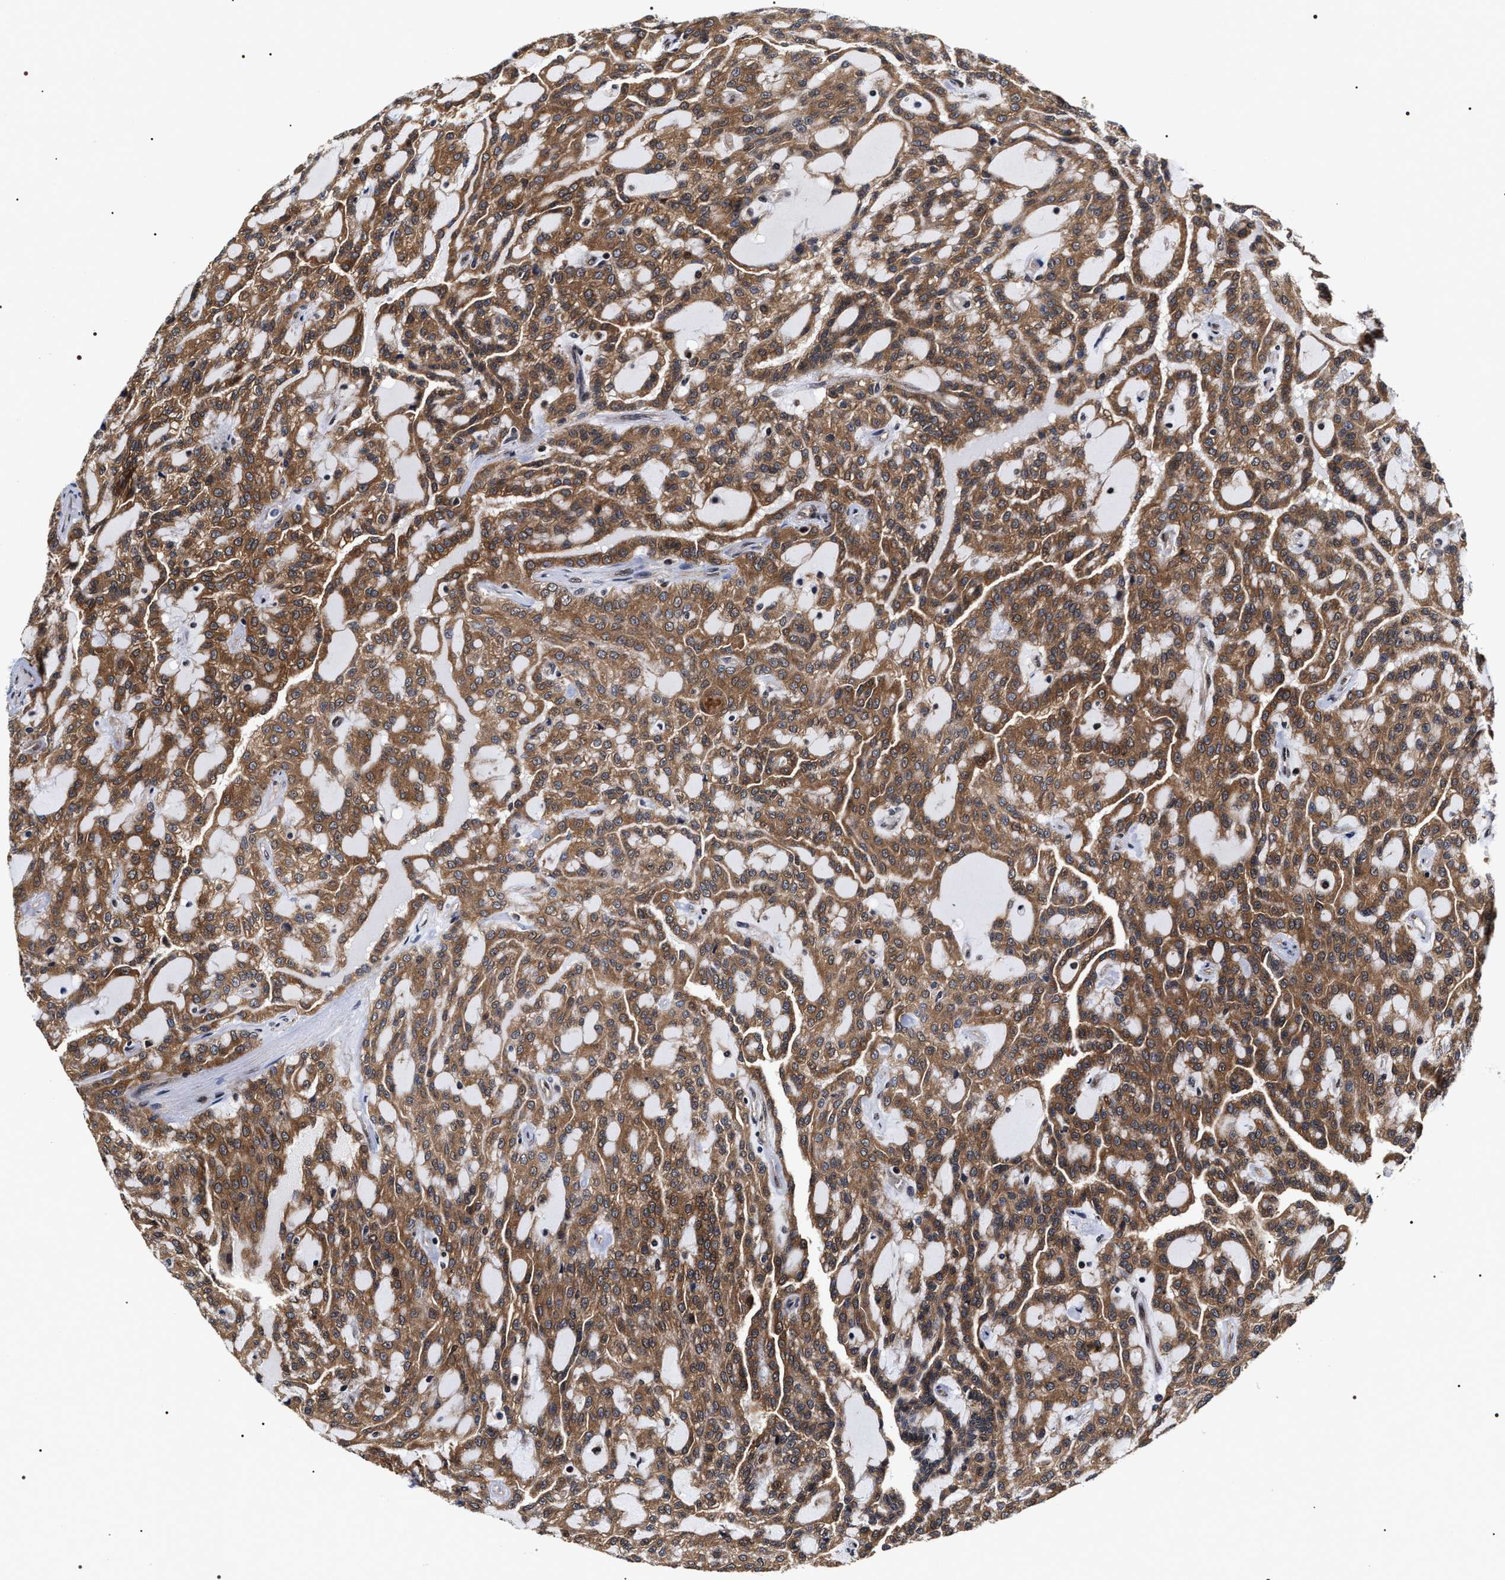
{"staining": {"intensity": "strong", "quantity": ">75%", "location": "cytoplasmic/membranous"}, "tissue": "renal cancer", "cell_type": "Tumor cells", "image_type": "cancer", "snomed": [{"axis": "morphology", "description": "Adenocarcinoma, NOS"}, {"axis": "topography", "description": "Kidney"}], "caption": "Renal cancer (adenocarcinoma) tissue exhibits strong cytoplasmic/membranous positivity in approximately >75% of tumor cells, visualized by immunohistochemistry.", "gene": "BAG6", "patient": {"sex": "male", "age": 63}}